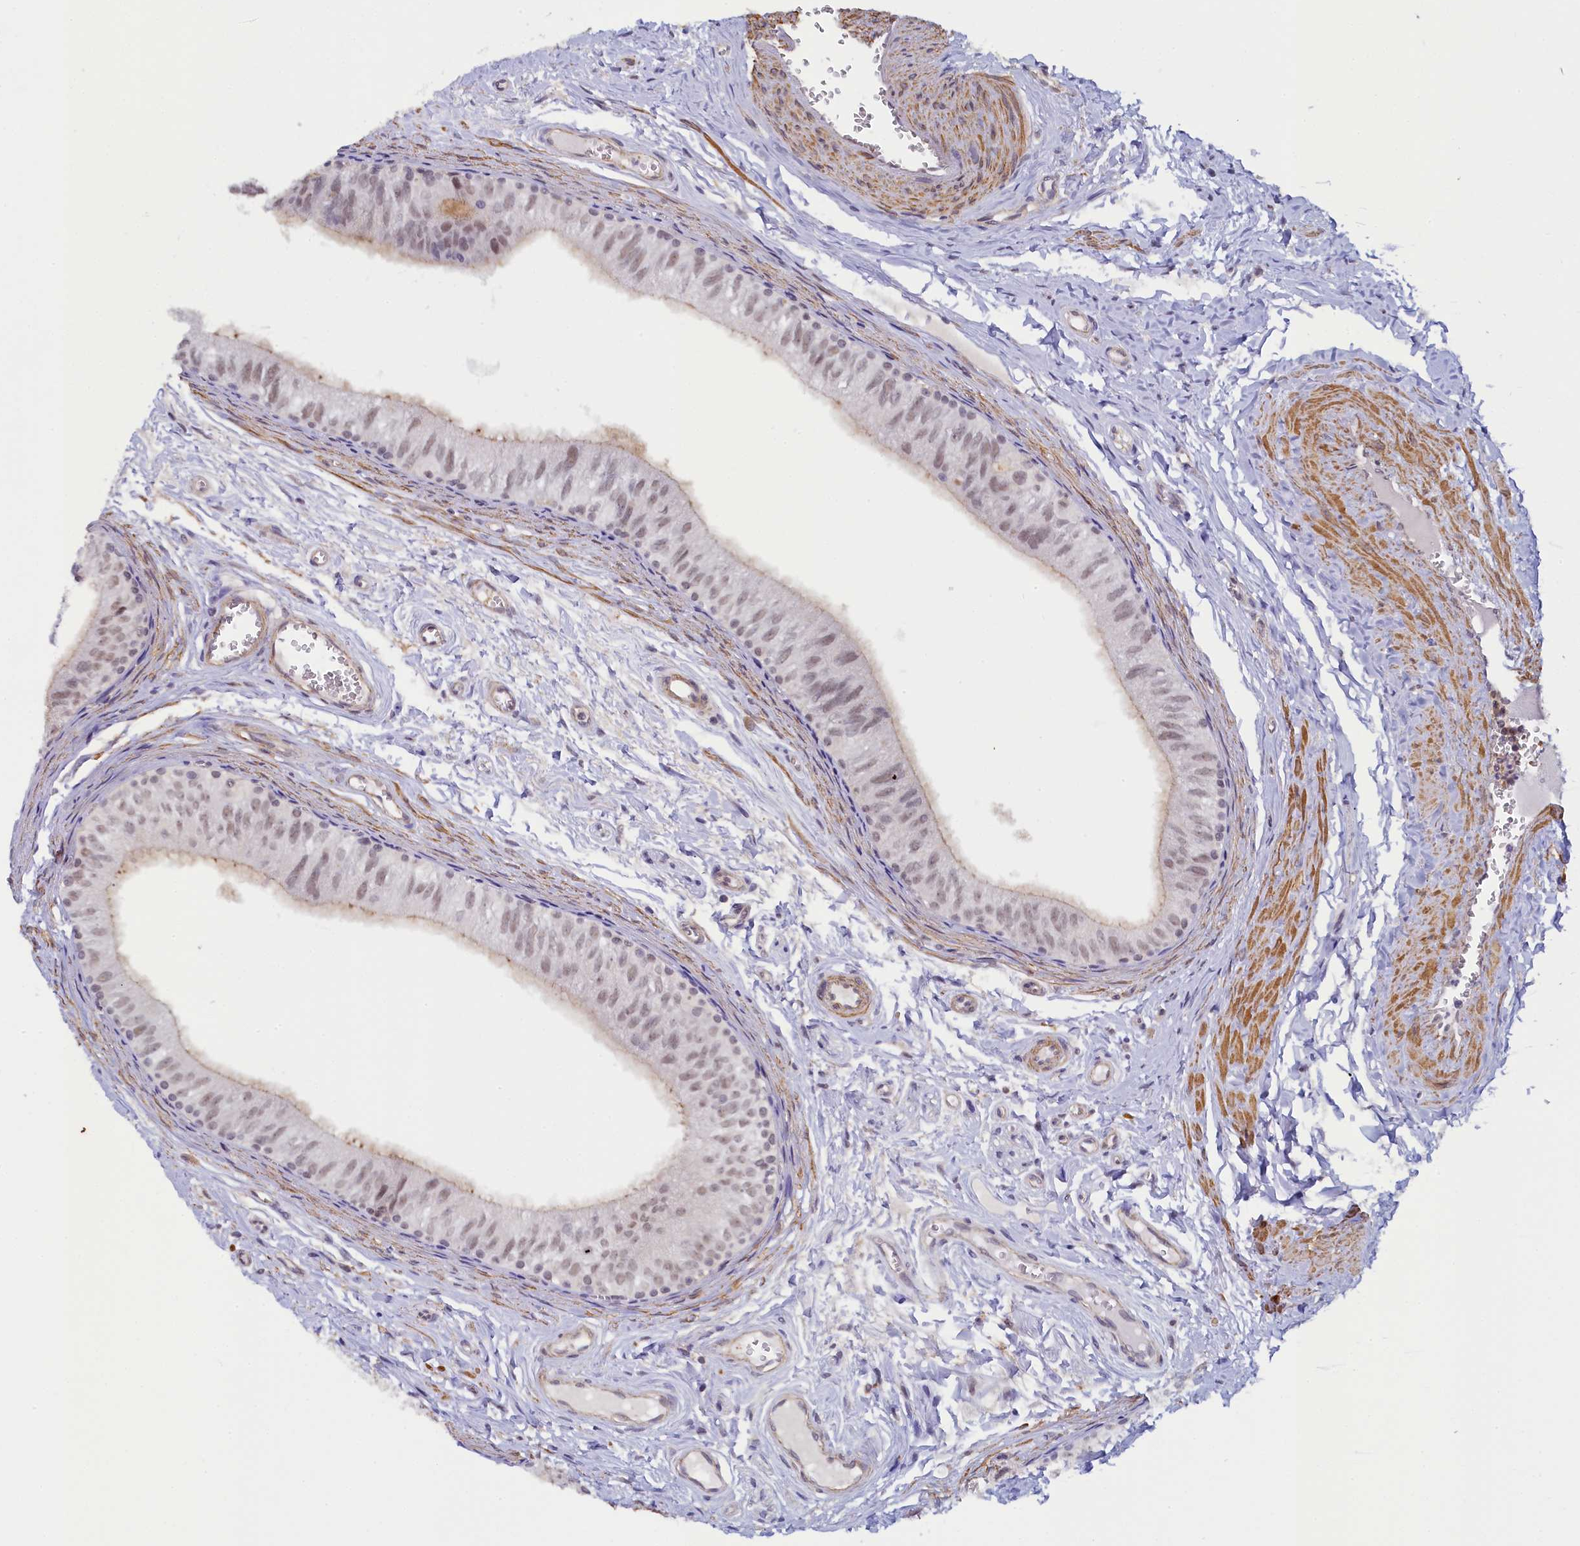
{"staining": {"intensity": "weak", "quantity": "25%-75%", "location": "nuclear"}, "tissue": "epididymis", "cell_type": "Glandular cells", "image_type": "normal", "snomed": [{"axis": "morphology", "description": "Normal tissue, NOS"}, {"axis": "topography", "description": "Epididymis"}], "caption": "Immunohistochemistry micrograph of benign epididymis: epididymis stained using immunohistochemistry (IHC) reveals low levels of weak protein expression localized specifically in the nuclear of glandular cells, appearing as a nuclear brown color.", "gene": "INTS14", "patient": {"sex": "male", "age": 42}}